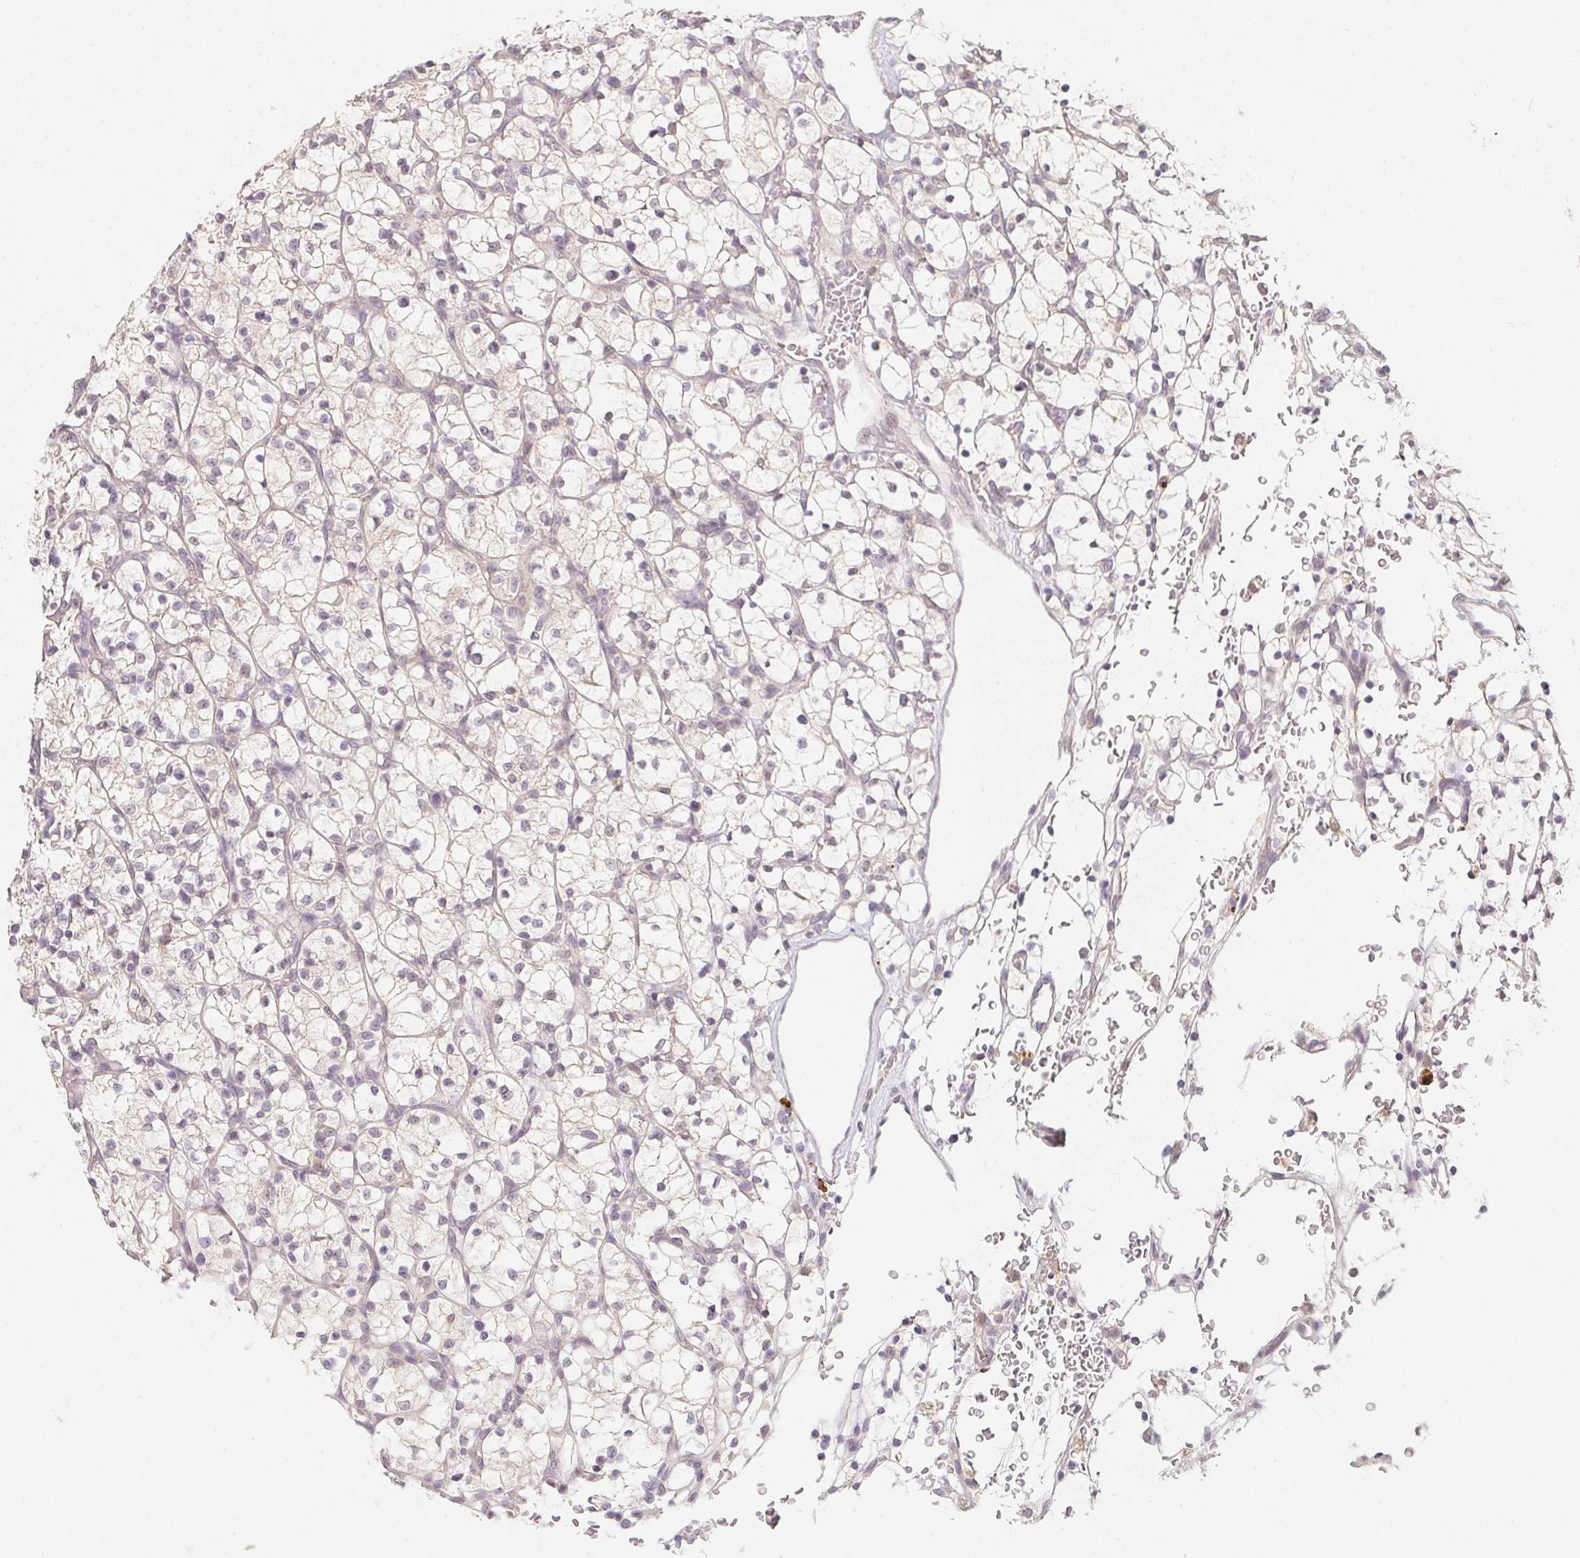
{"staining": {"intensity": "negative", "quantity": "none", "location": "none"}, "tissue": "renal cancer", "cell_type": "Tumor cells", "image_type": "cancer", "snomed": [{"axis": "morphology", "description": "Adenocarcinoma, NOS"}, {"axis": "topography", "description": "Kidney"}], "caption": "Tumor cells are negative for brown protein staining in renal cancer (adenocarcinoma).", "gene": "SOAT1", "patient": {"sex": "female", "age": 64}}